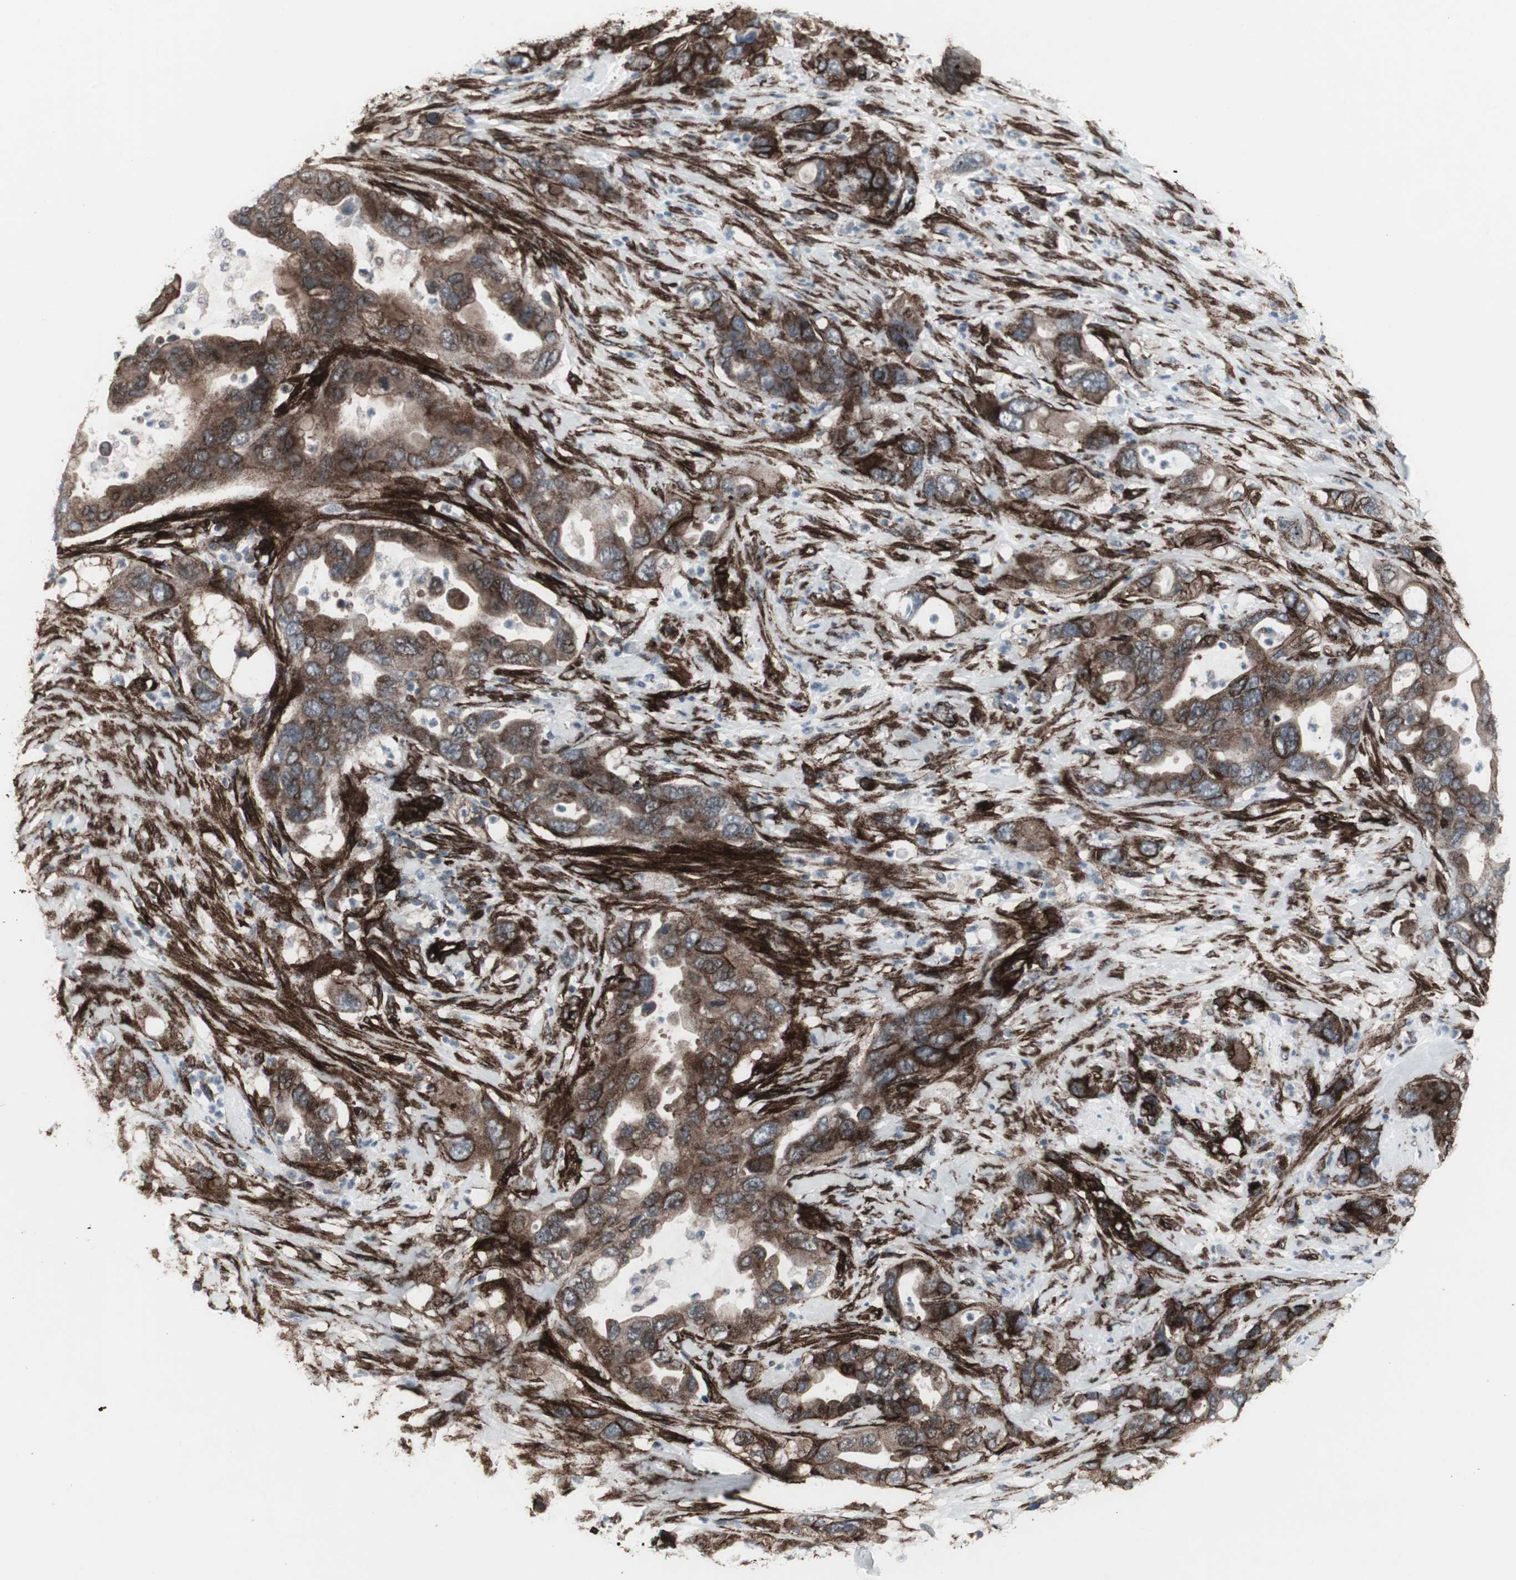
{"staining": {"intensity": "moderate", "quantity": "25%-75%", "location": "cytoplasmic/membranous"}, "tissue": "pancreatic cancer", "cell_type": "Tumor cells", "image_type": "cancer", "snomed": [{"axis": "morphology", "description": "Adenocarcinoma, NOS"}, {"axis": "topography", "description": "Pancreas"}], "caption": "This is an image of IHC staining of pancreatic adenocarcinoma, which shows moderate staining in the cytoplasmic/membranous of tumor cells.", "gene": "PDGFA", "patient": {"sex": "female", "age": 71}}